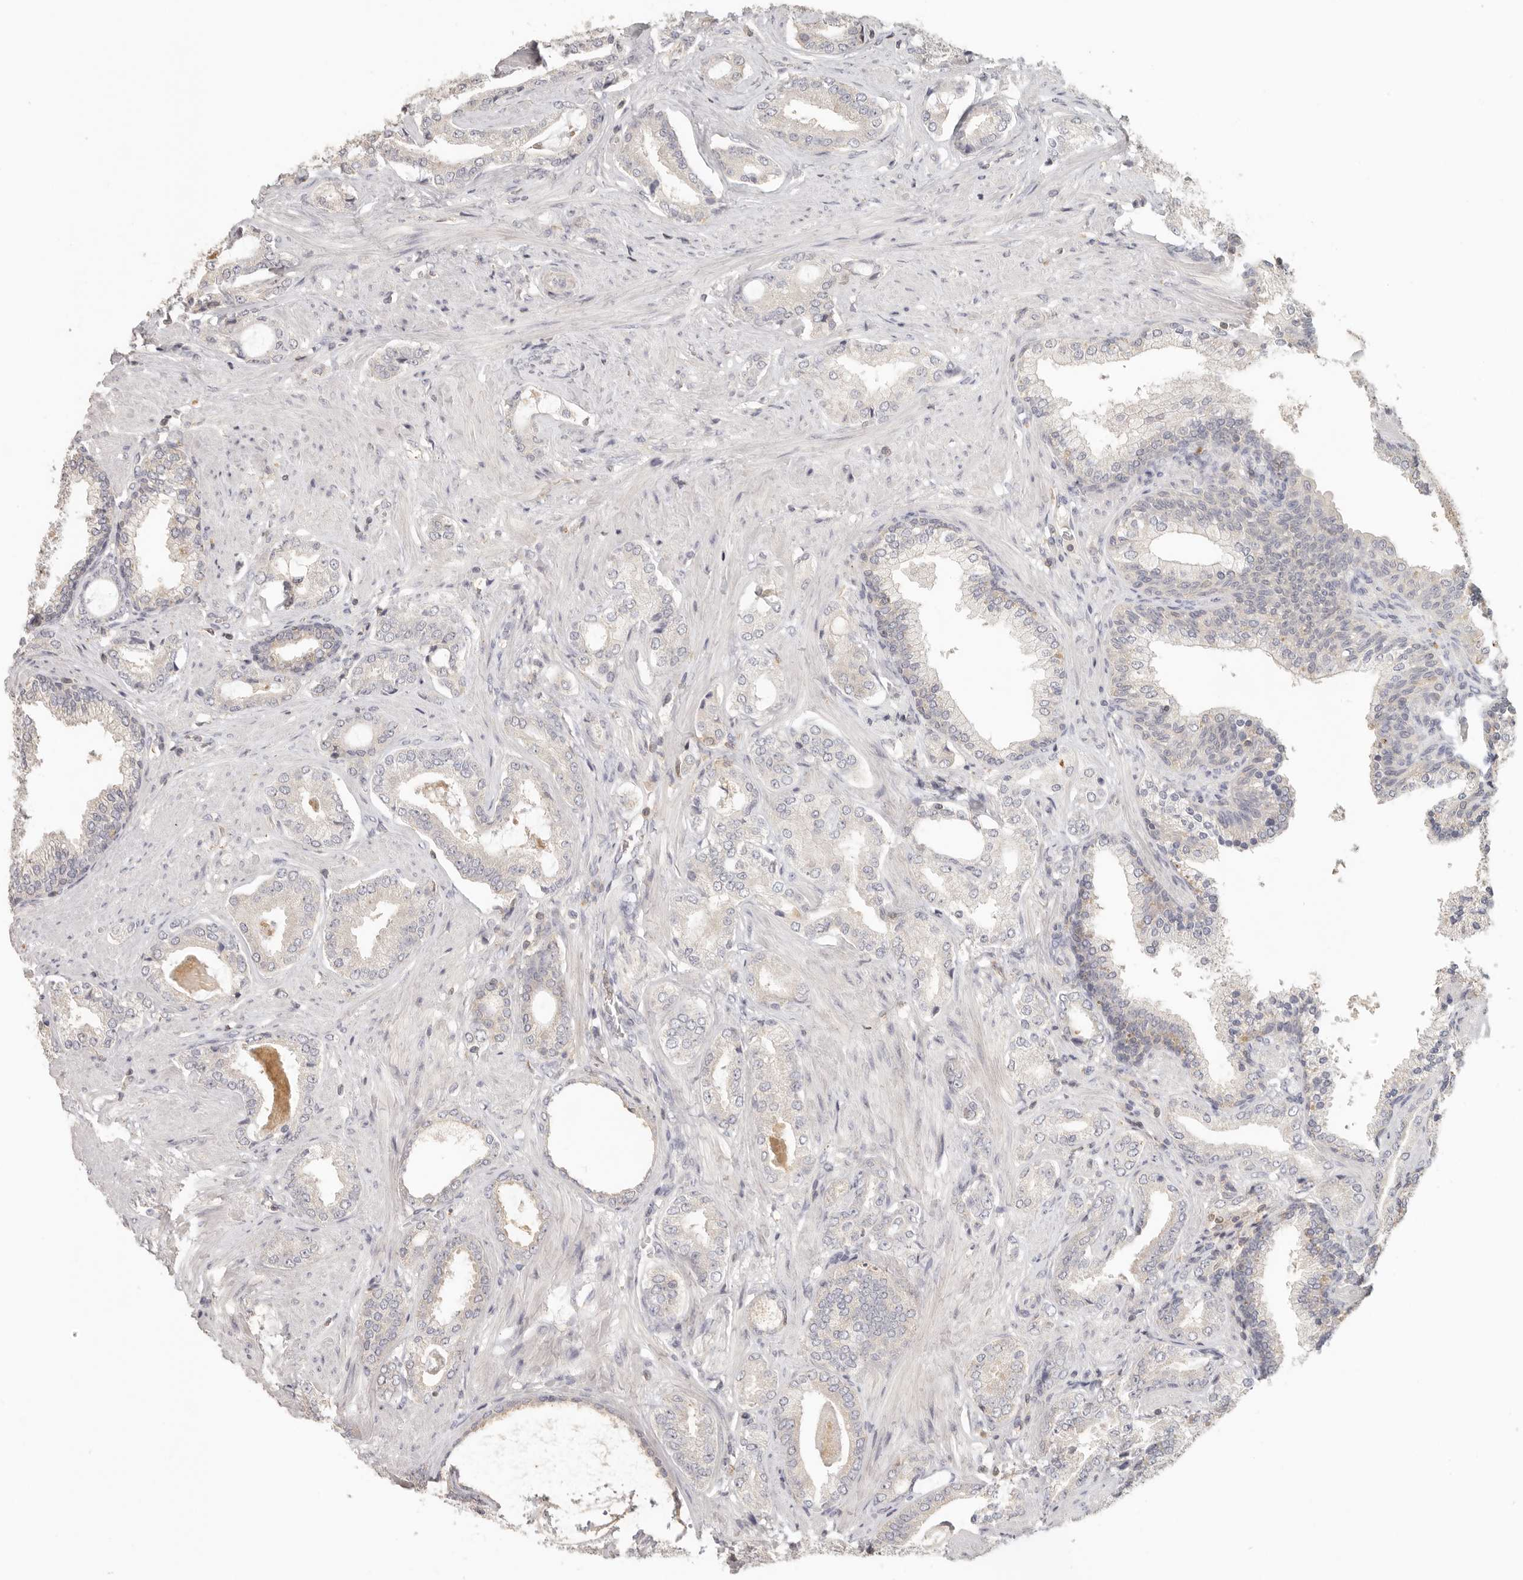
{"staining": {"intensity": "negative", "quantity": "none", "location": "none"}, "tissue": "prostate cancer", "cell_type": "Tumor cells", "image_type": "cancer", "snomed": [{"axis": "morphology", "description": "Adenocarcinoma, Low grade"}, {"axis": "topography", "description": "Prostate"}], "caption": "Immunohistochemical staining of human low-grade adenocarcinoma (prostate) demonstrates no significant positivity in tumor cells. Brightfield microscopy of immunohistochemistry stained with DAB (3,3'-diaminobenzidine) (brown) and hematoxylin (blue), captured at high magnification.", "gene": "CSK", "patient": {"sex": "male", "age": 71}}